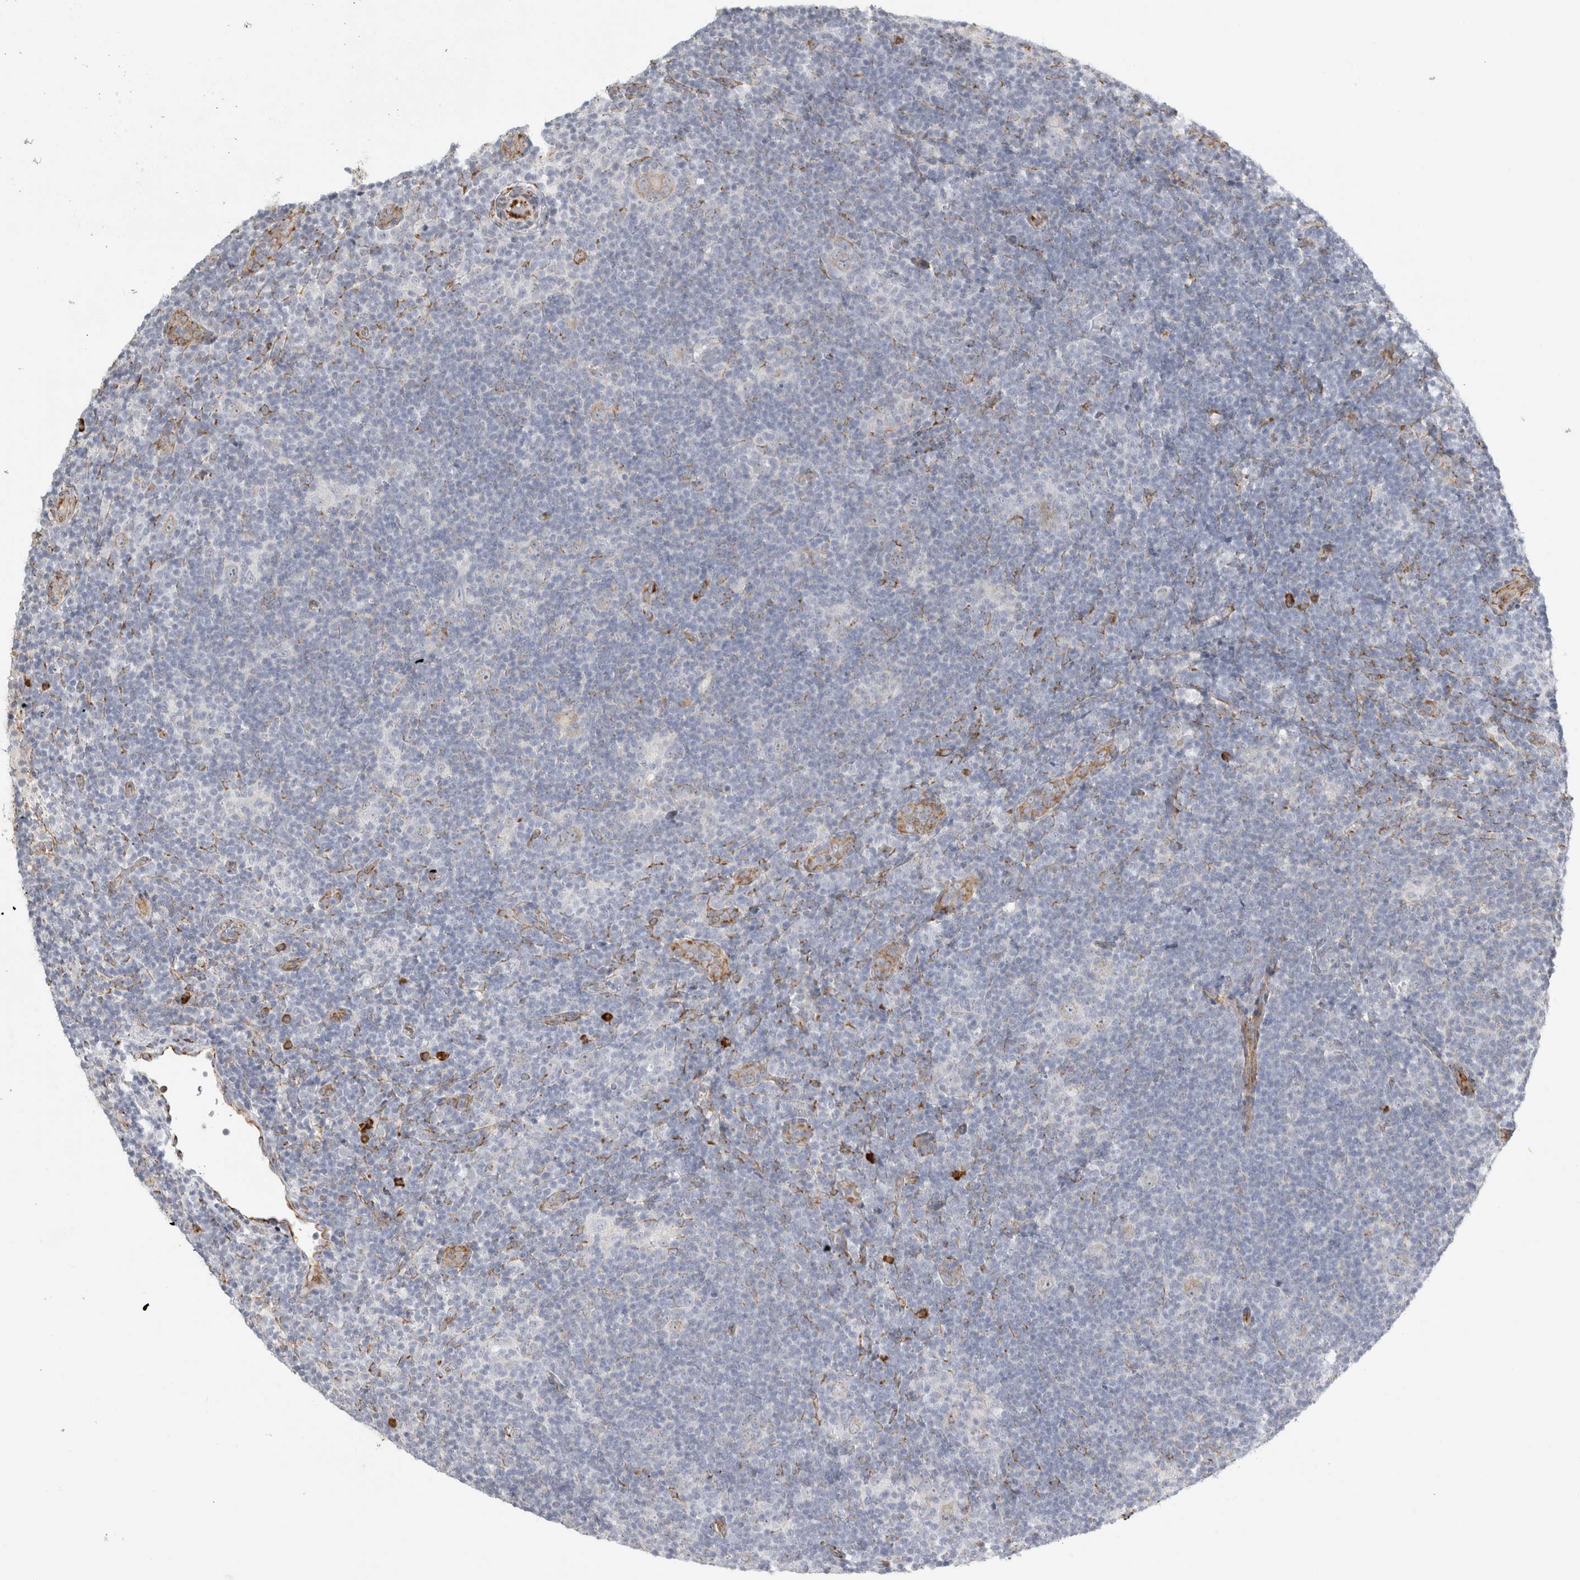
{"staining": {"intensity": "weak", "quantity": "25%-75%", "location": "cytoplasmic/membranous"}, "tissue": "lymphoma", "cell_type": "Tumor cells", "image_type": "cancer", "snomed": [{"axis": "morphology", "description": "Hodgkin's disease, NOS"}, {"axis": "topography", "description": "Lymph node"}], "caption": "Hodgkin's disease was stained to show a protein in brown. There is low levels of weak cytoplasmic/membranous expression in about 25%-75% of tumor cells.", "gene": "OSTN", "patient": {"sex": "female", "age": 57}}